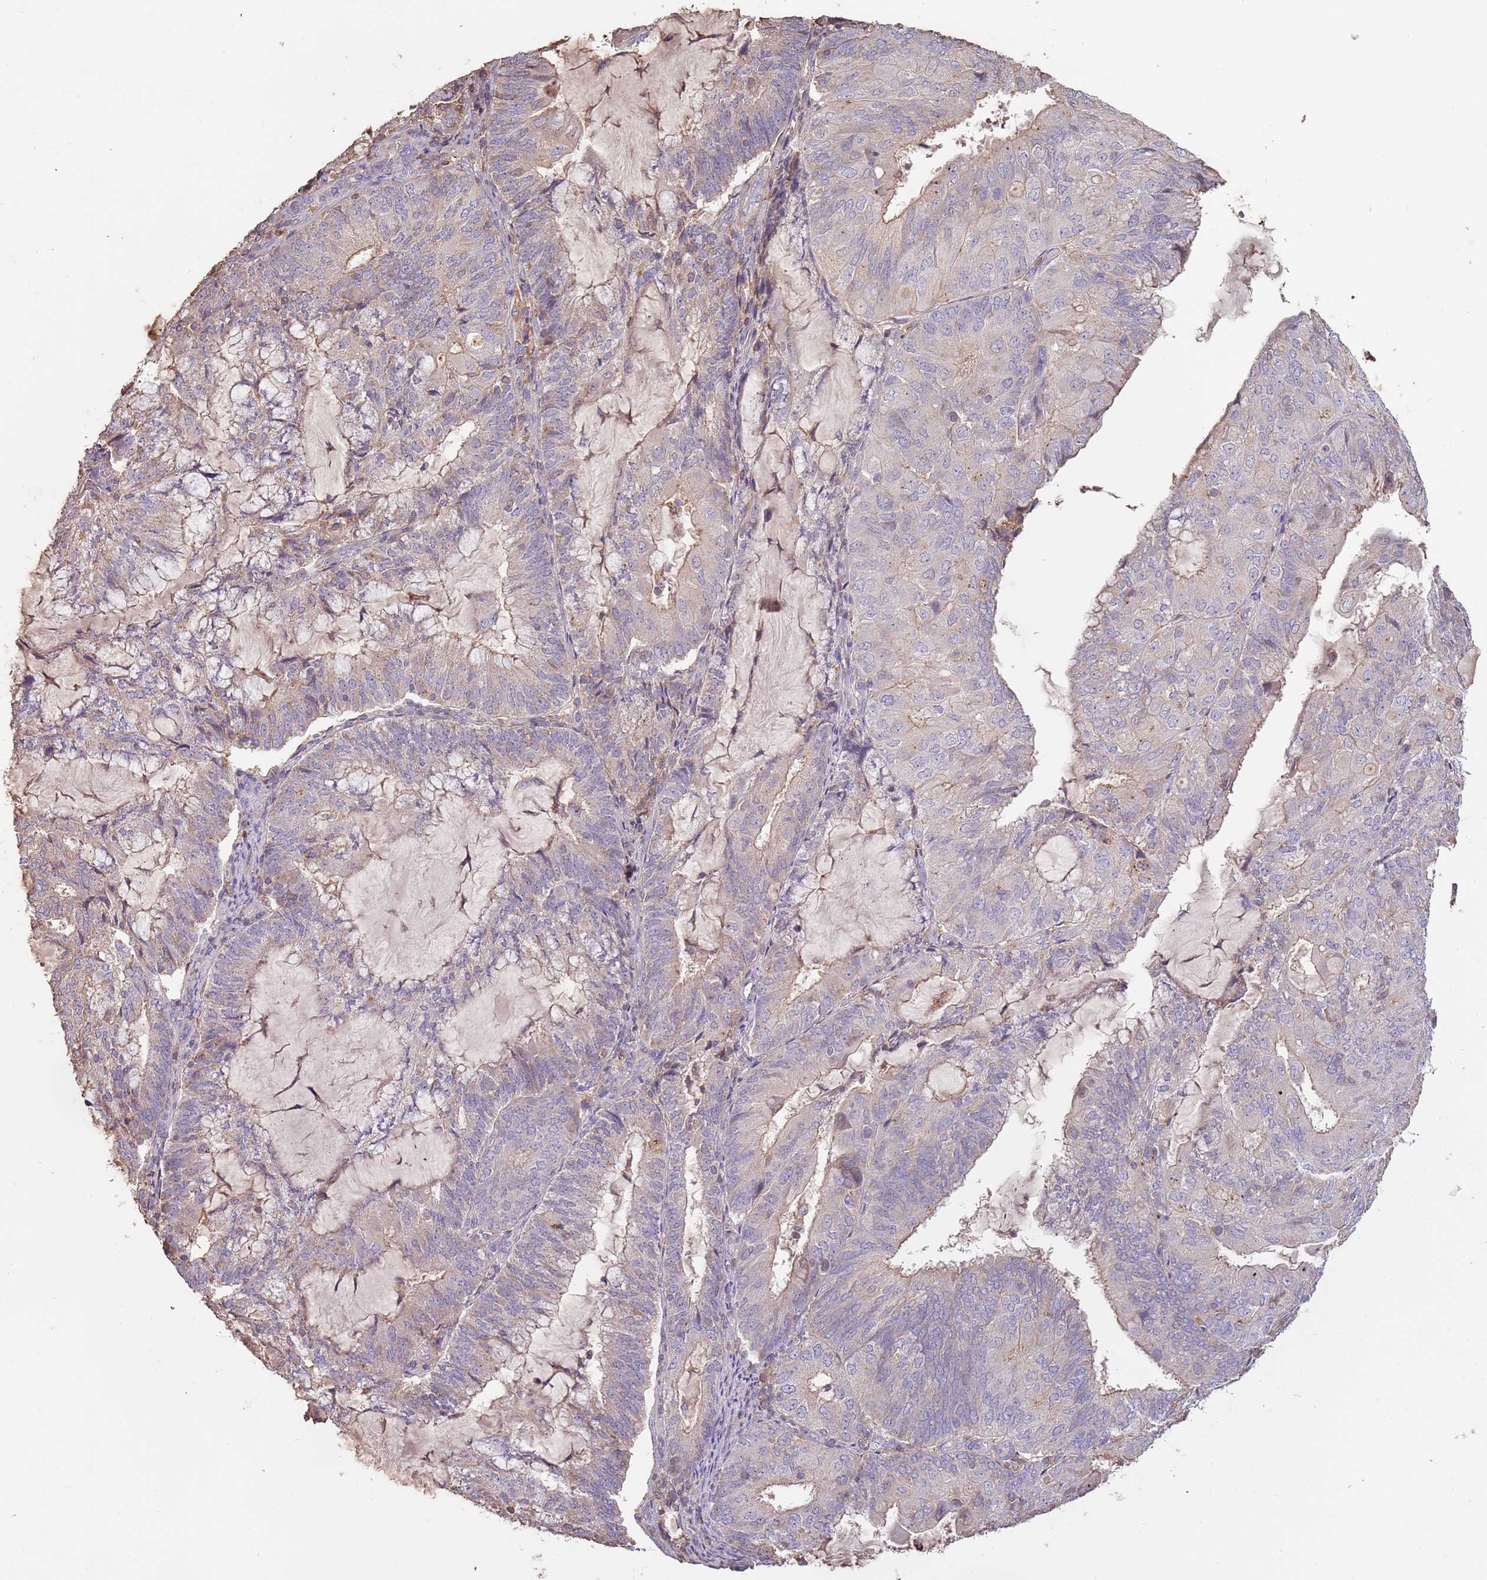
{"staining": {"intensity": "weak", "quantity": "<25%", "location": "cytoplasmic/membranous"}, "tissue": "endometrial cancer", "cell_type": "Tumor cells", "image_type": "cancer", "snomed": [{"axis": "morphology", "description": "Adenocarcinoma, NOS"}, {"axis": "topography", "description": "Endometrium"}], "caption": "Micrograph shows no protein expression in tumor cells of endometrial adenocarcinoma tissue.", "gene": "FECH", "patient": {"sex": "female", "age": 81}}